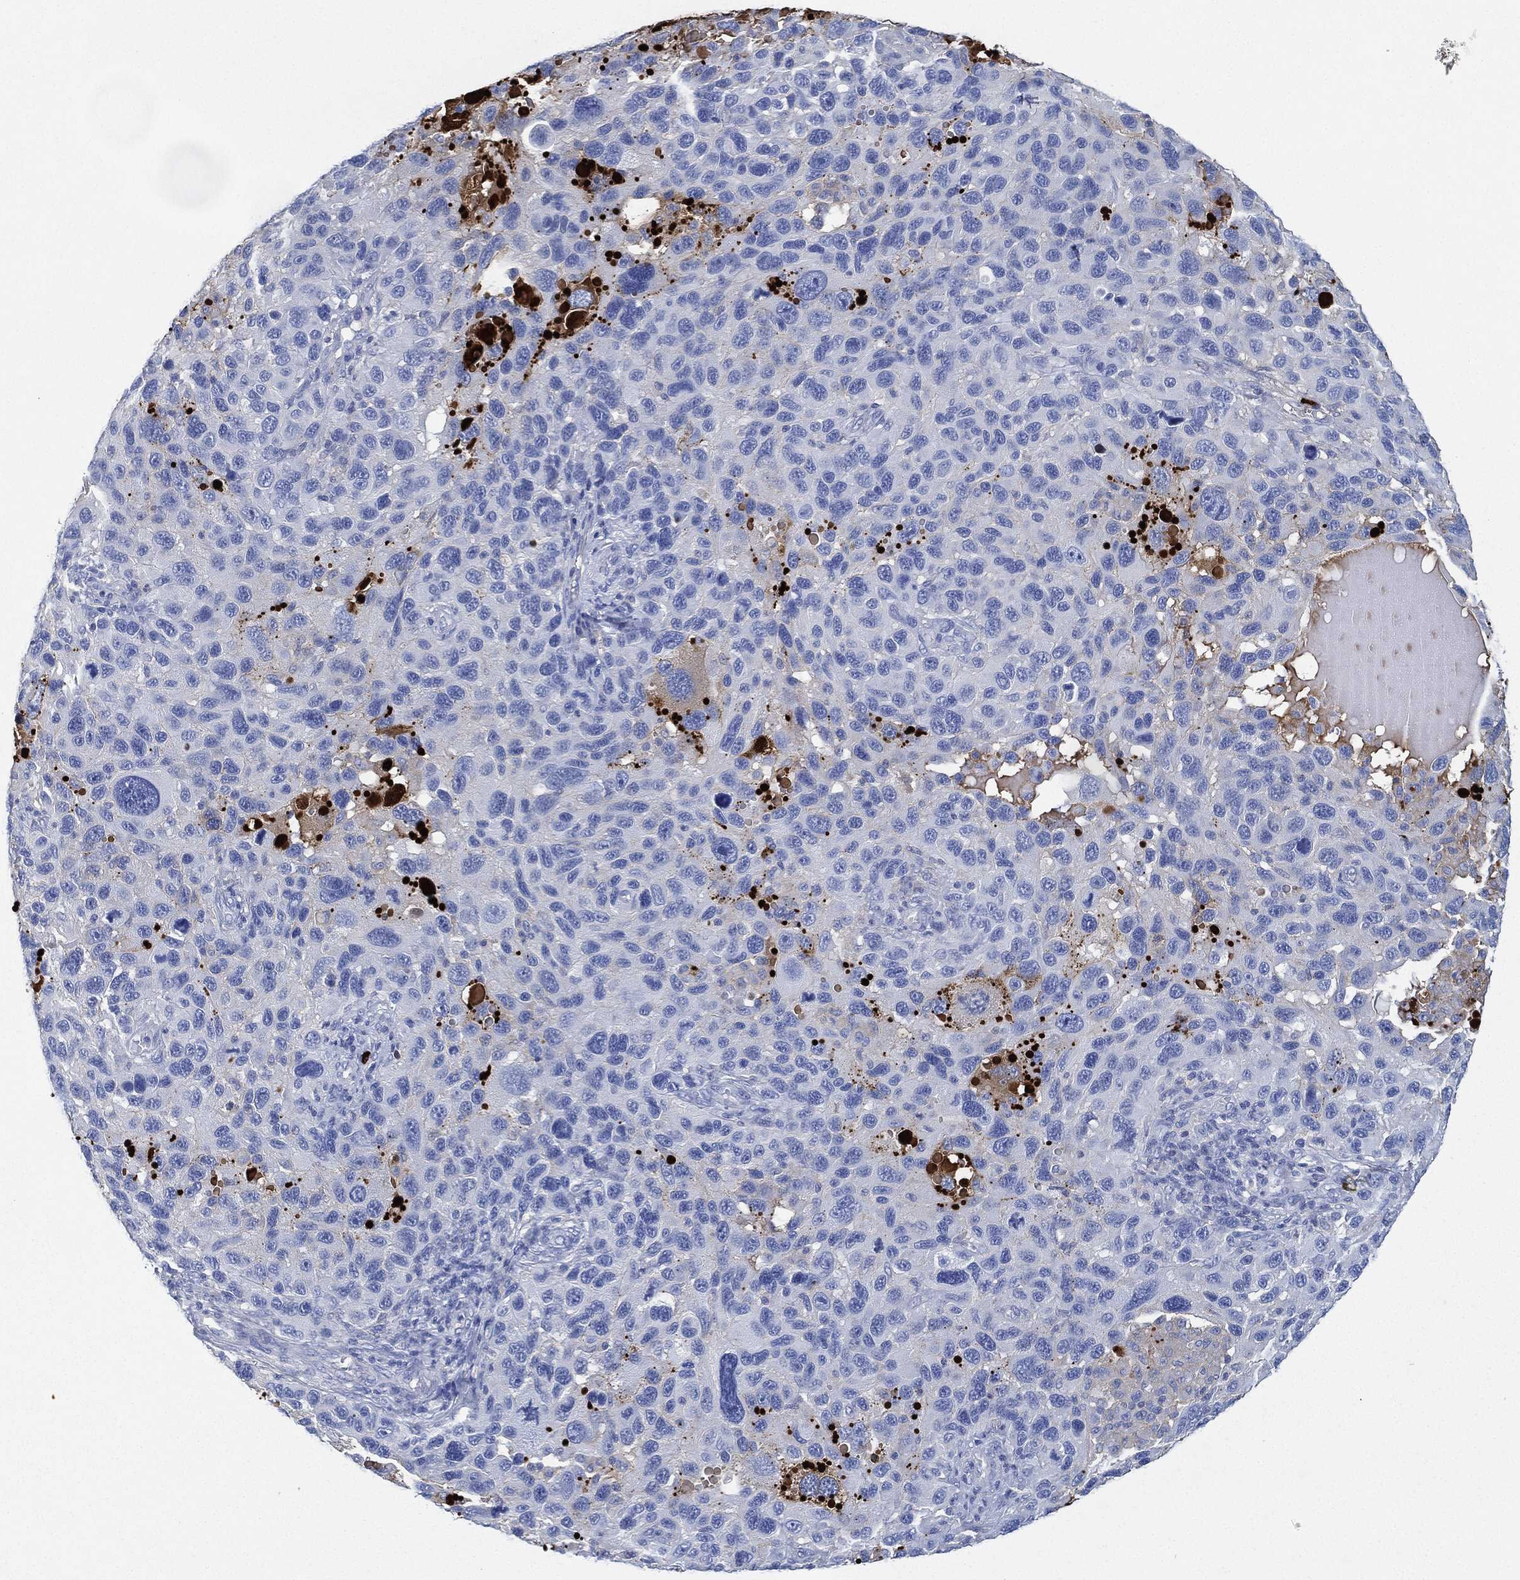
{"staining": {"intensity": "negative", "quantity": "none", "location": "none"}, "tissue": "melanoma", "cell_type": "Tumor cells", "image_type": "cancer", "snomed": [{"axis": "morphology", "description": "Malignant melanoma, NOS"}, {"axis": "topography", "description": "Skin"}], "caption": "High power microscopy image of an IHC histopathology image of melanoma, revealing no significant staining in tumor cells.", "gene": "IGLV6-57", "patient": {"sex": "male", "age": 53}}